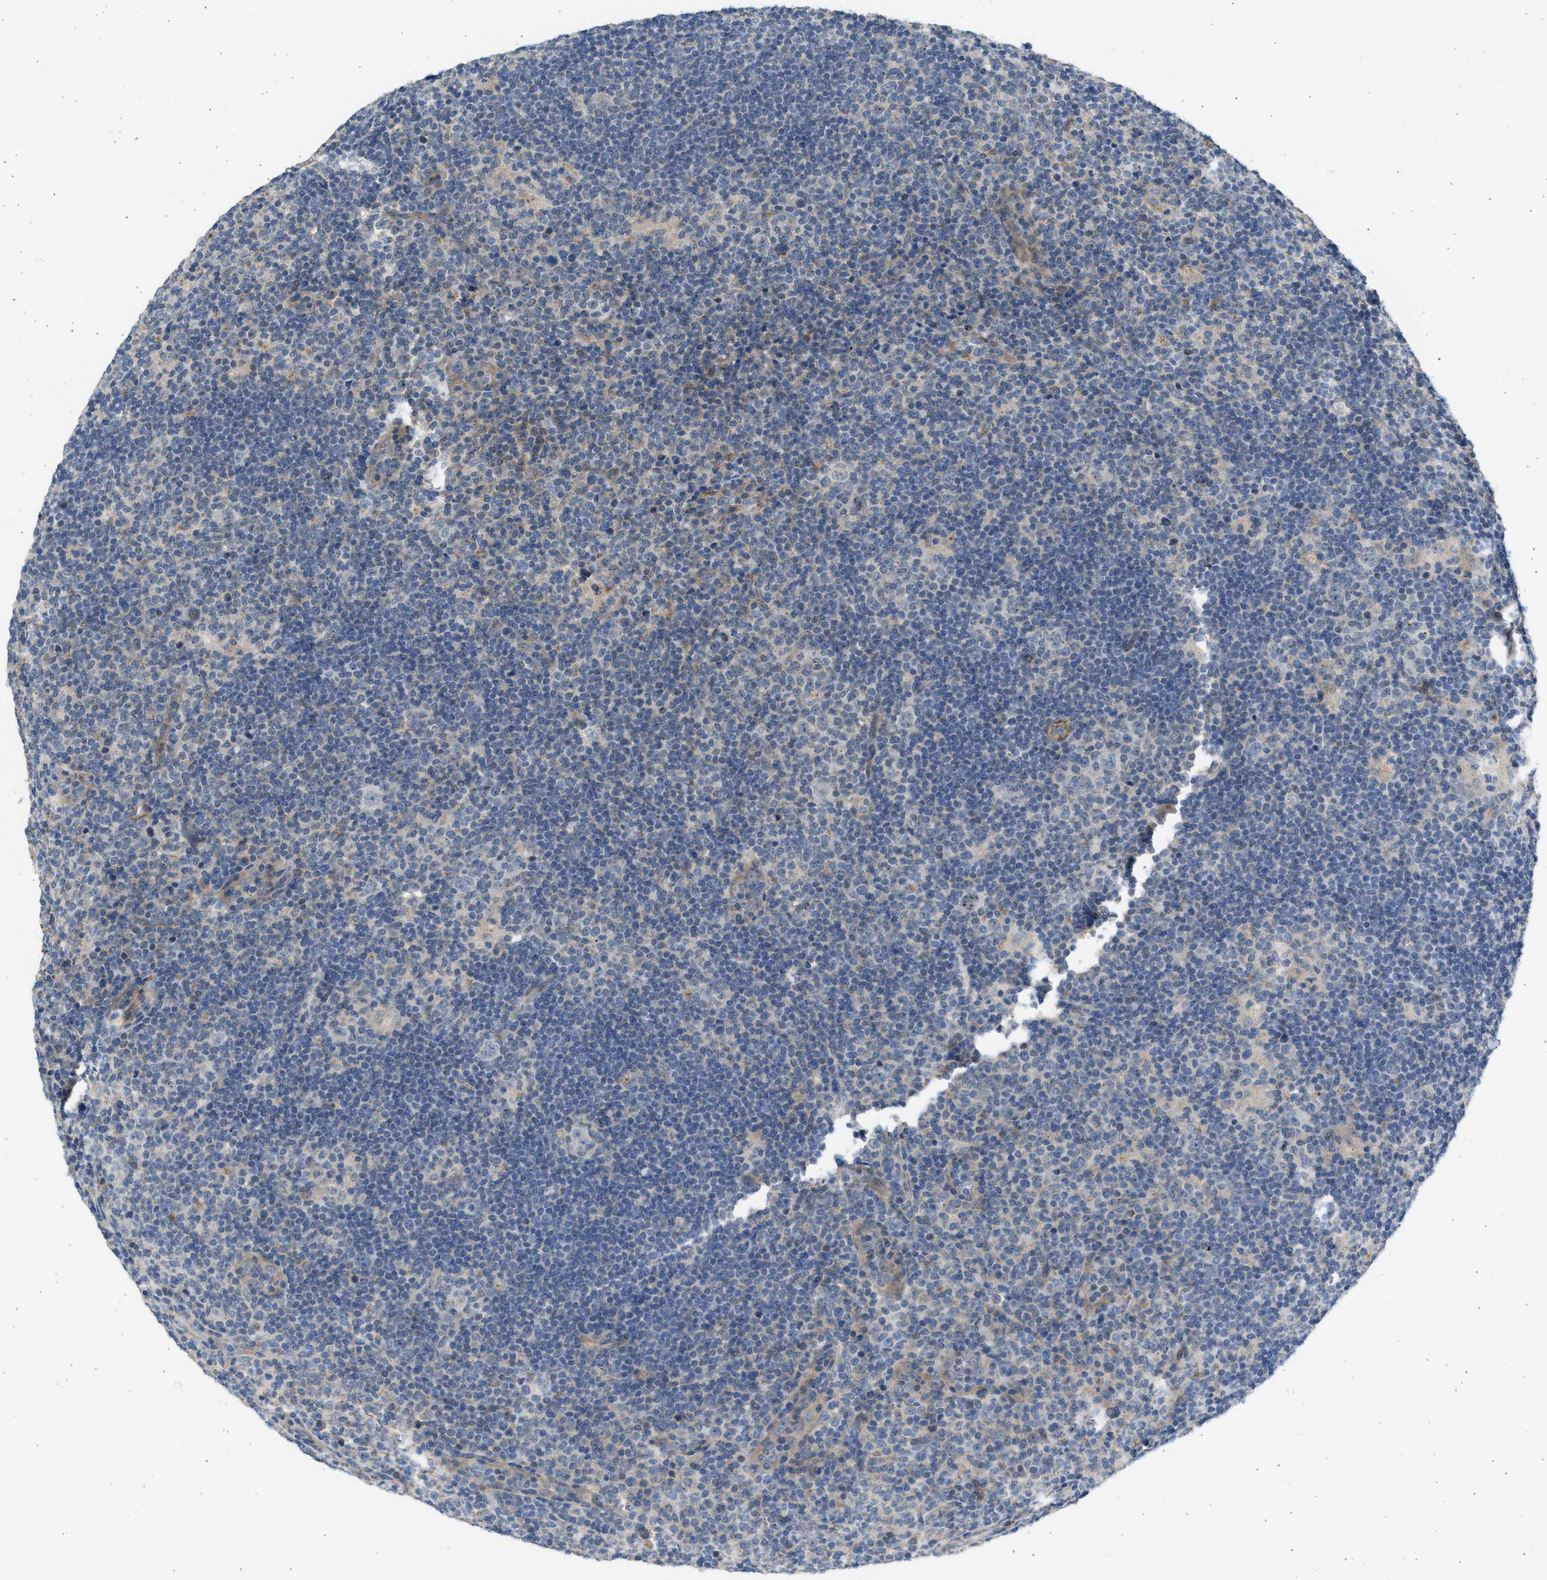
{"staining": {"intensity": "negative", "quantity": "none", "location": "none"}, "tissue": "lymphoma", "cell_type": "Tumor cells", "image_type": "cancer", "snomed": [{"axis": "morphology", "description": "Hodgkin's disease, NOS"}, {"axis": "topography", "description": "Lymph node"}], "caption": "Lymphoma was stained to show a protein in brown. There is no significant staining in tumor cells. The staining was performed using DAB (3,3'-diaminobenzidine) to visualize the protein expression in brown, while the nuclei were stained in blue with hematoxylin (Magnification: 20x).", "gene": "PCNX3", "patient": {"sex": "female", "age": 57}}